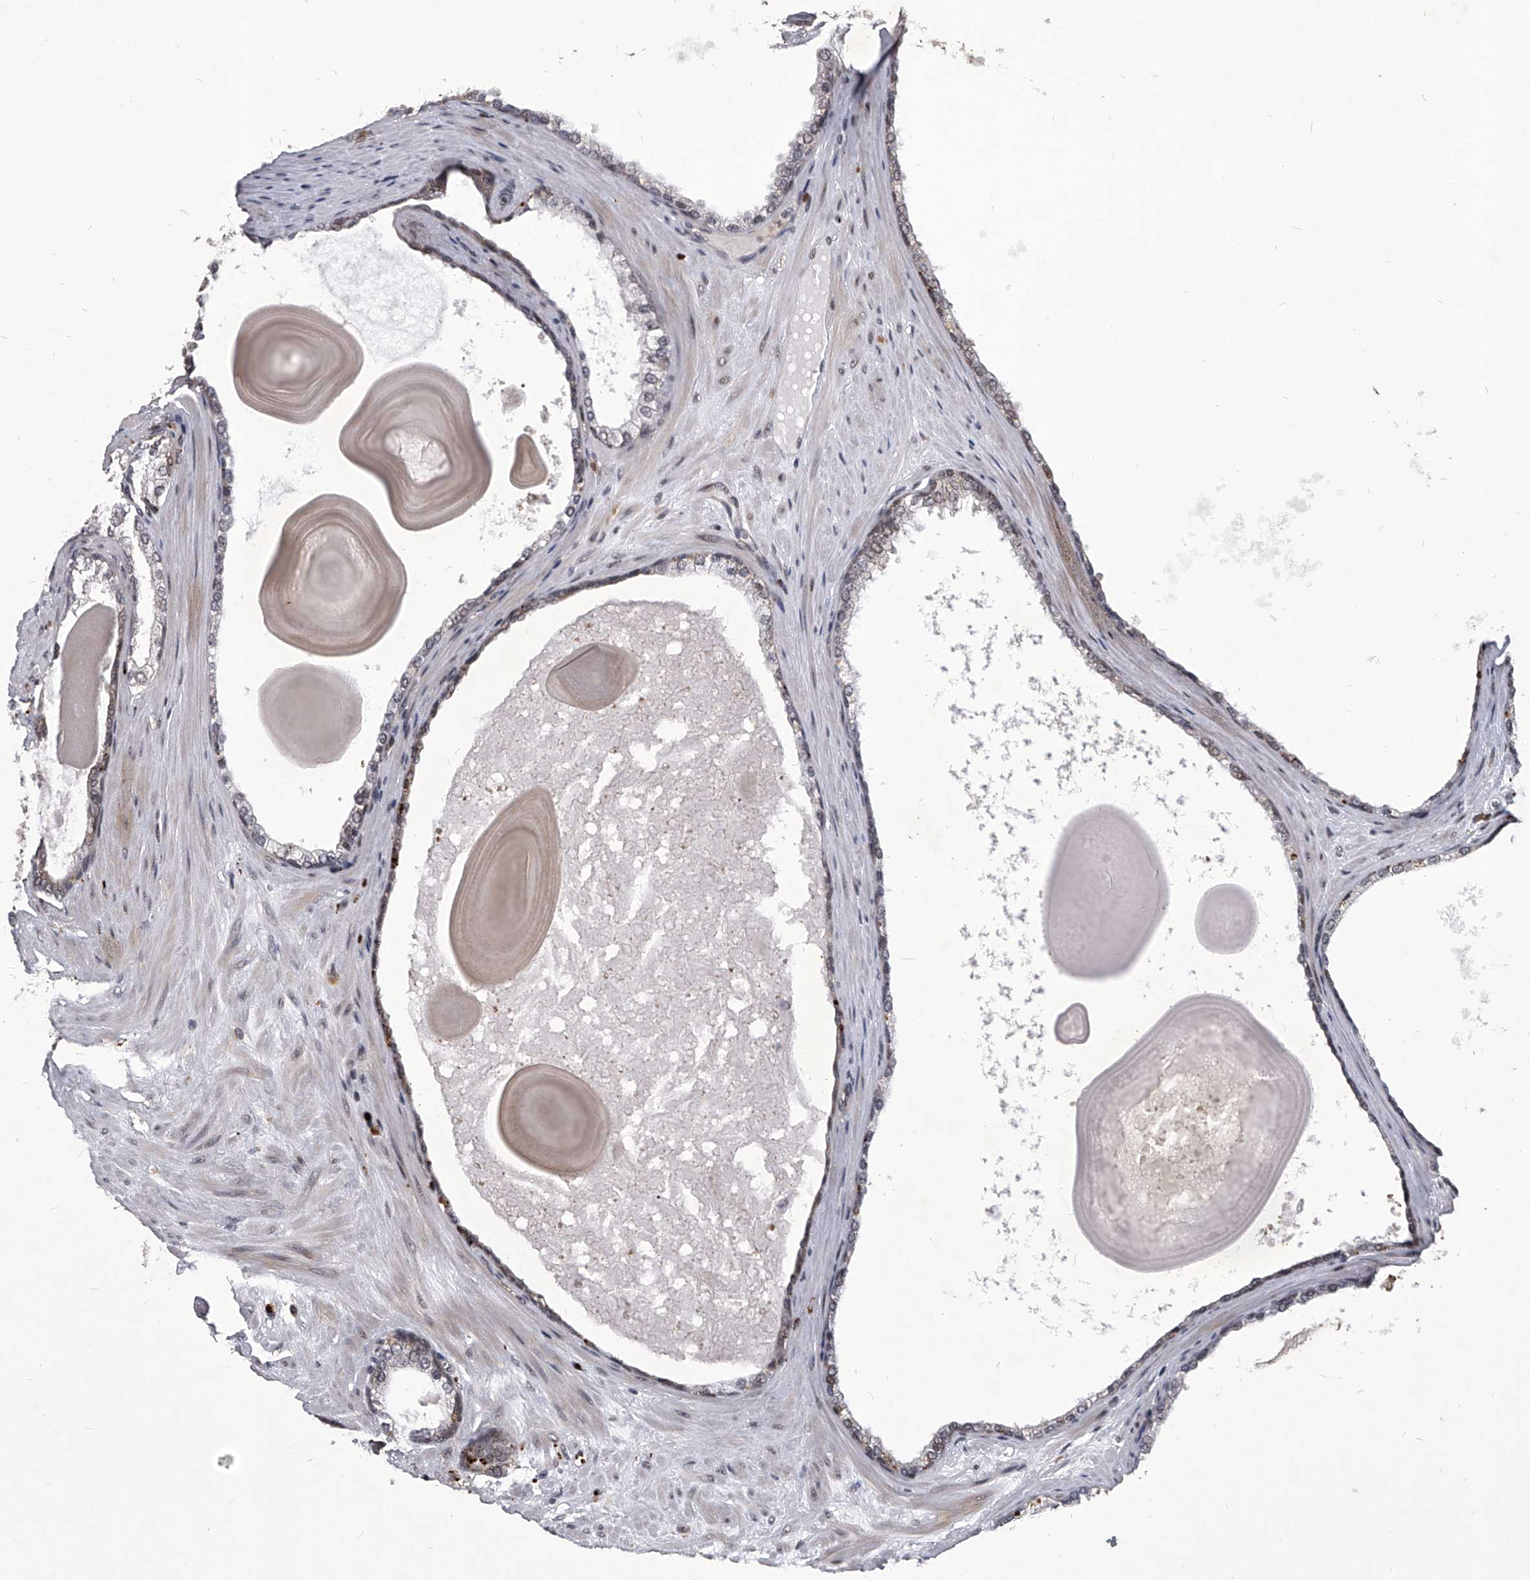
{"staining": {"intensity": "weak", "quantity": "25%-75%", "location": "cytoplasmic/membranous,nuclear"}, "tissue": "prostate cancer", "cell_type": "Tumor cells", "image_type": "cancer", "snomed": [{"axis": "morphology", "description": "Adenocarcinoma, Low grade"}, {"axis": "topography", "description": "Prostate"}], "caption": "Protein staining of low-grade adenocarcinoma (prostate) tissue reveals weak cytoplasmic/membranous and nuclear expression in approximately 25%-75% of tumor cells.", "gene": "CMTR1", "patient": {"sex": "male", "age": 70}}